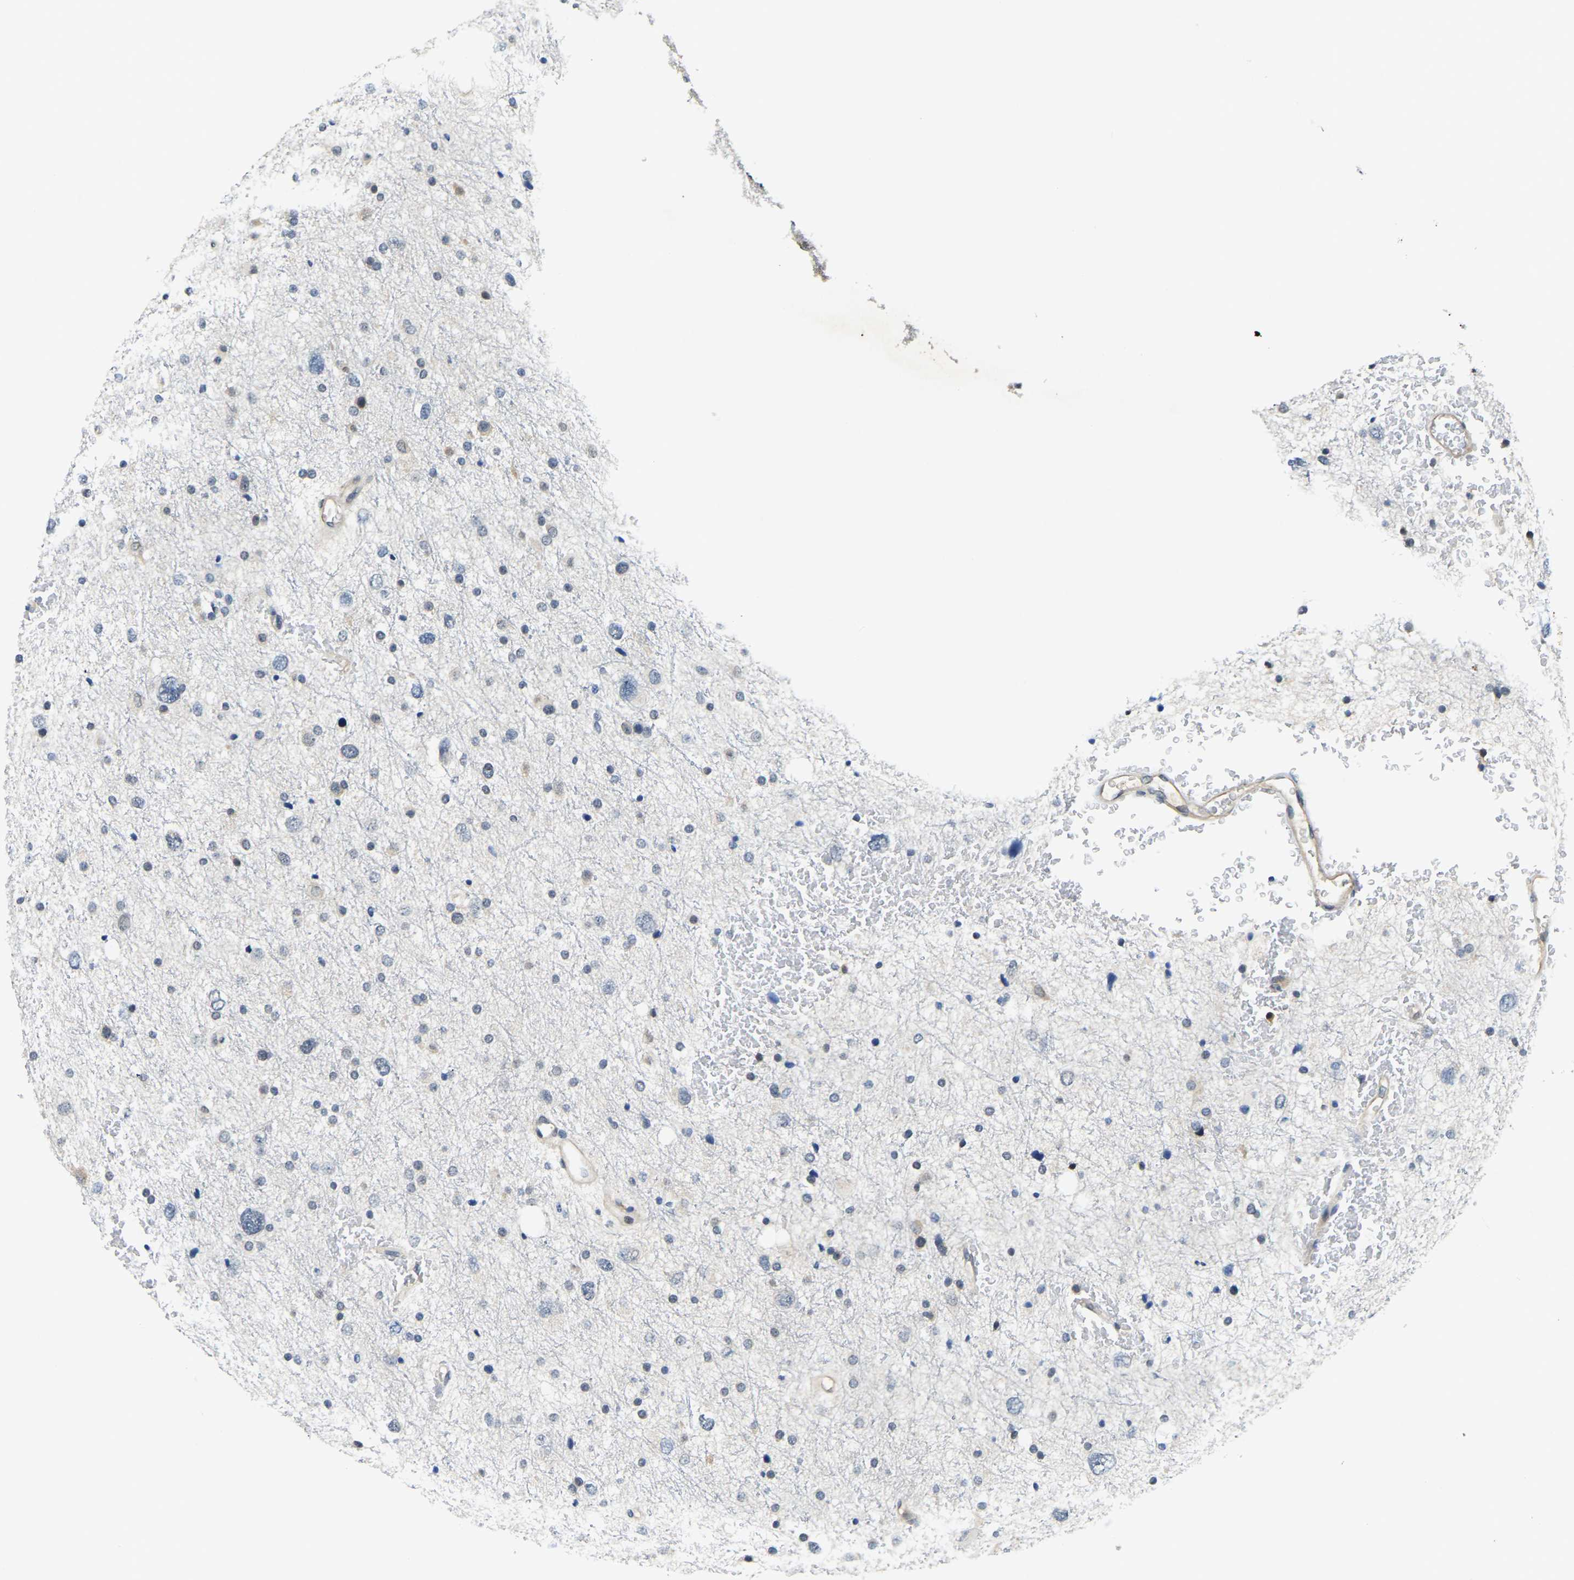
{"staining": {"intensity": "weak", "quantity": "<25%", "location": "cytoplasmic/membranous"}, "tissue": "glioma", "cell_type": "Tumor cells", "image_type": "cancer", "snomed": [{"axis": "morphology", "description": "Glioma, malignant, Low grade"}, {"axis": "topography", "description": "Brain"}], "caption": "Tumor cells are negative for protein expression in human glioma.", "gene": "AHNAK", "patient": {"sex": "female", "age": 37}}